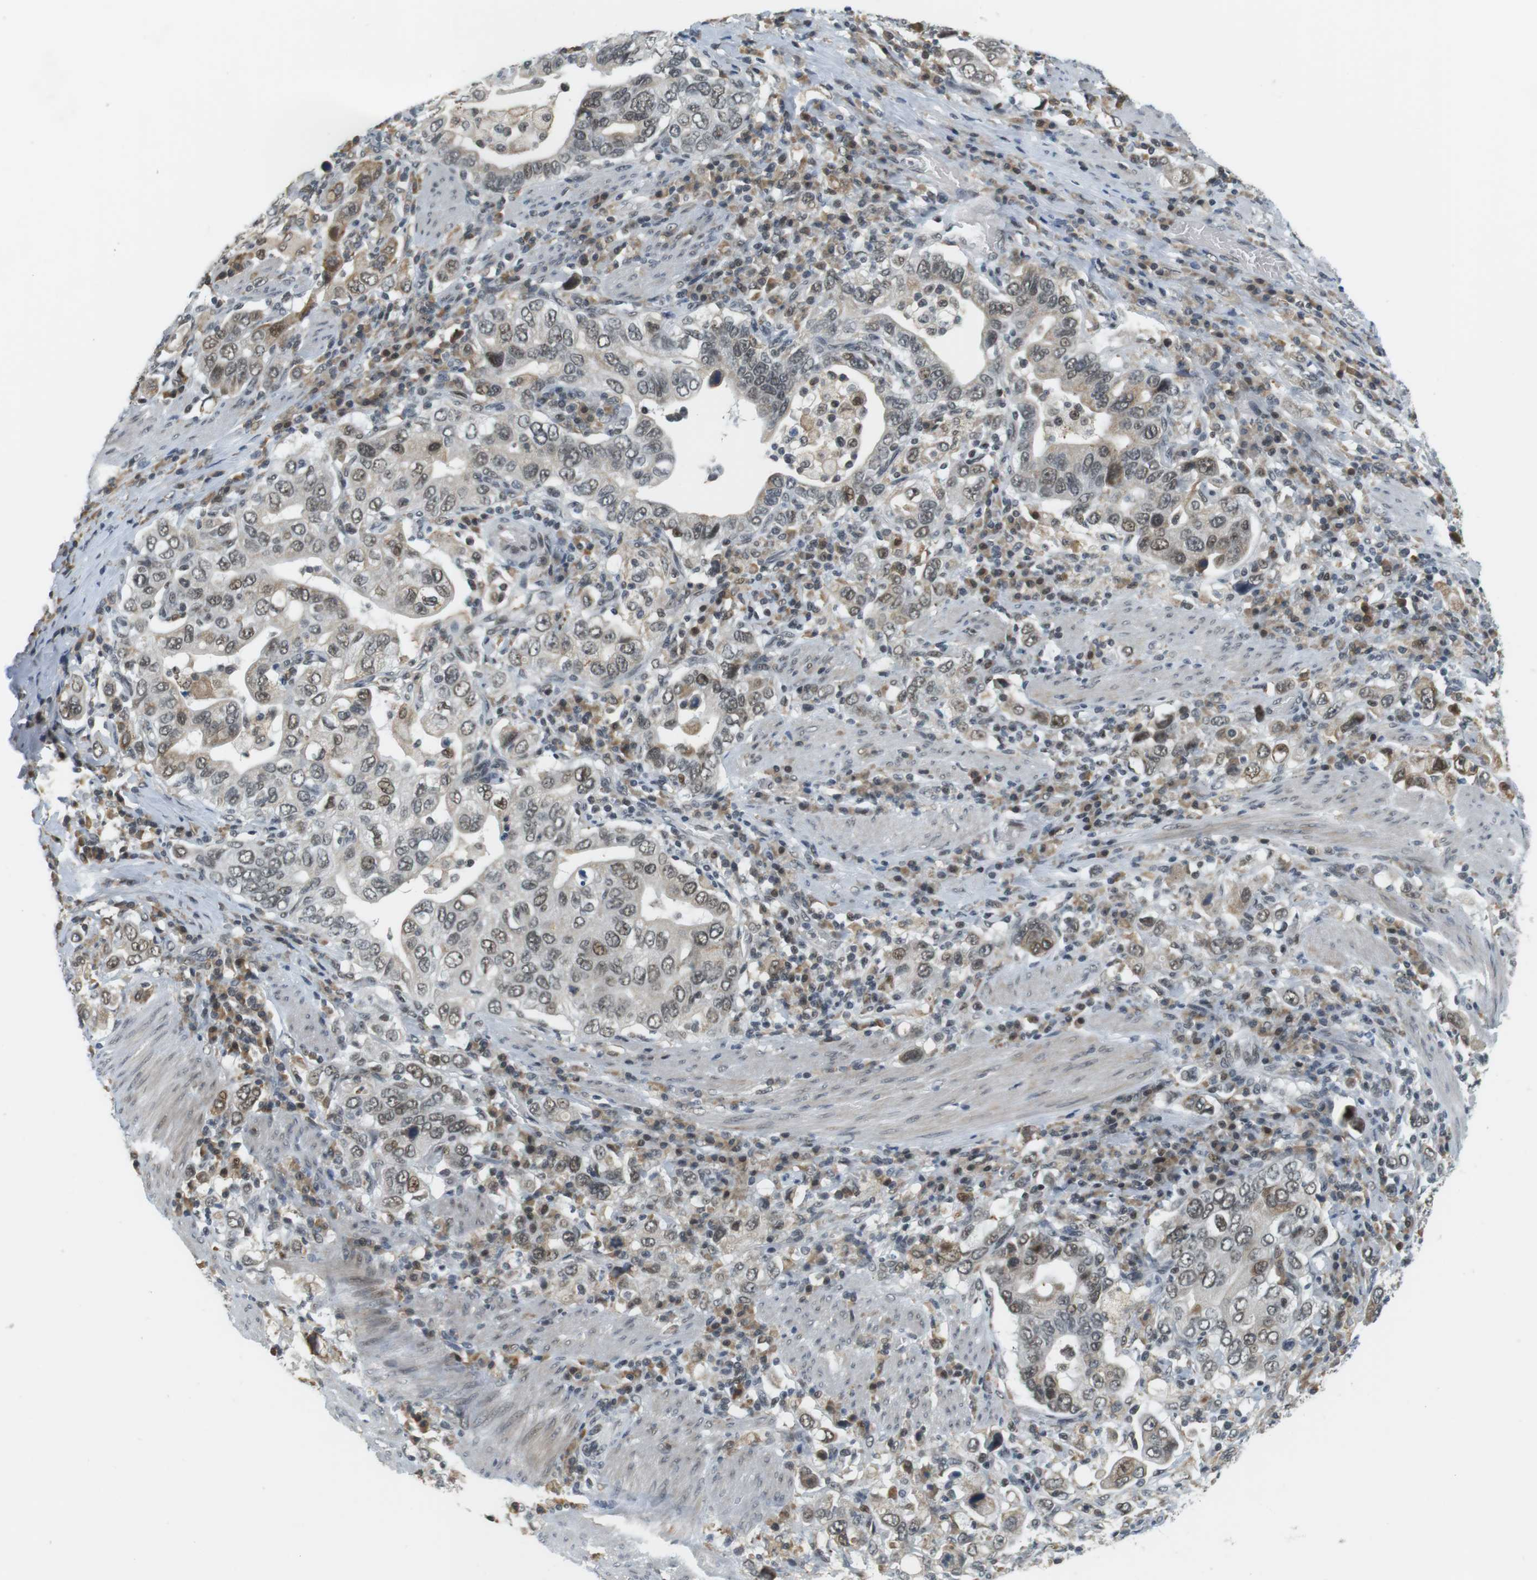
{"staining": {"intensity": "moderate", "quantity": ">75%", "location": "nuclear"}, "tissue": "stomach cancer", "cell_type": "Tumor cells", "image_type": "cancer", "snomed": [{"axis": "morphology", "description": "Adenocarcinoma, NOS"}, {"axis": "topography", "description": "Stomach, upper"}], "caption": "Adenocarcinoma (stomach) stained with IHC exhibits moderate nuclear positivity in approximately >75% of tumor cells.", "gene": "RNF38", "patient": {"sex": "male", "age": 62}}